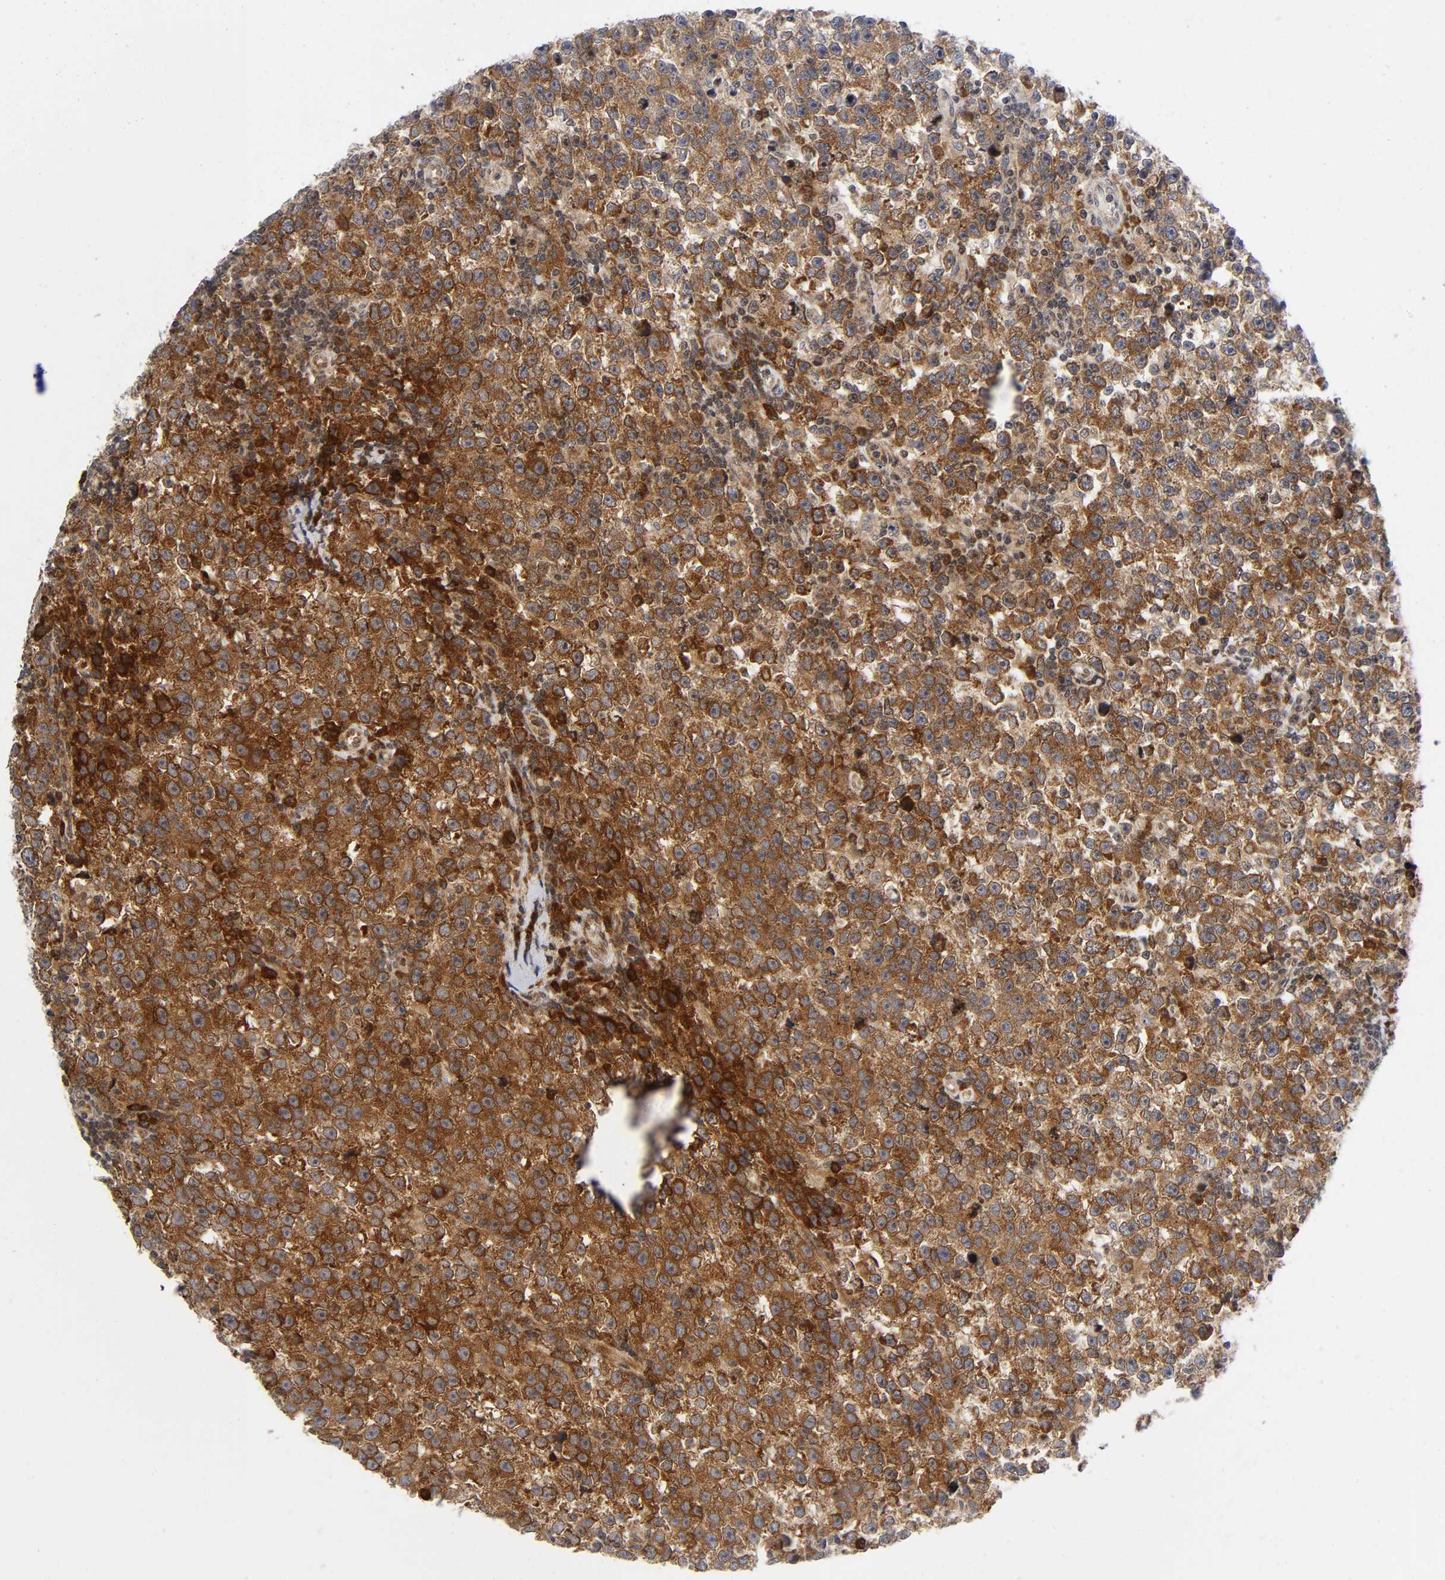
{"staining": {"intensity": "strong", "quantity": ">75%", "location": "cytoplasmic/membranous"}, "tissue": "testis cancer", "cell_type": "Tumor cells", "image_type": "cancer", "snomed": [{"axis": "morphology", "description": "Seminoma, NOS"}, {"axis": "topography", "description": "Testis"}], "caption": "Protein staining by immunohistochemistry shows strong cytoplasmic/membranous expression in approximately >75% of tumor cells in testis cancer.", "gene": "EIF5", "patient": {"sex": "male", "age": 43}}